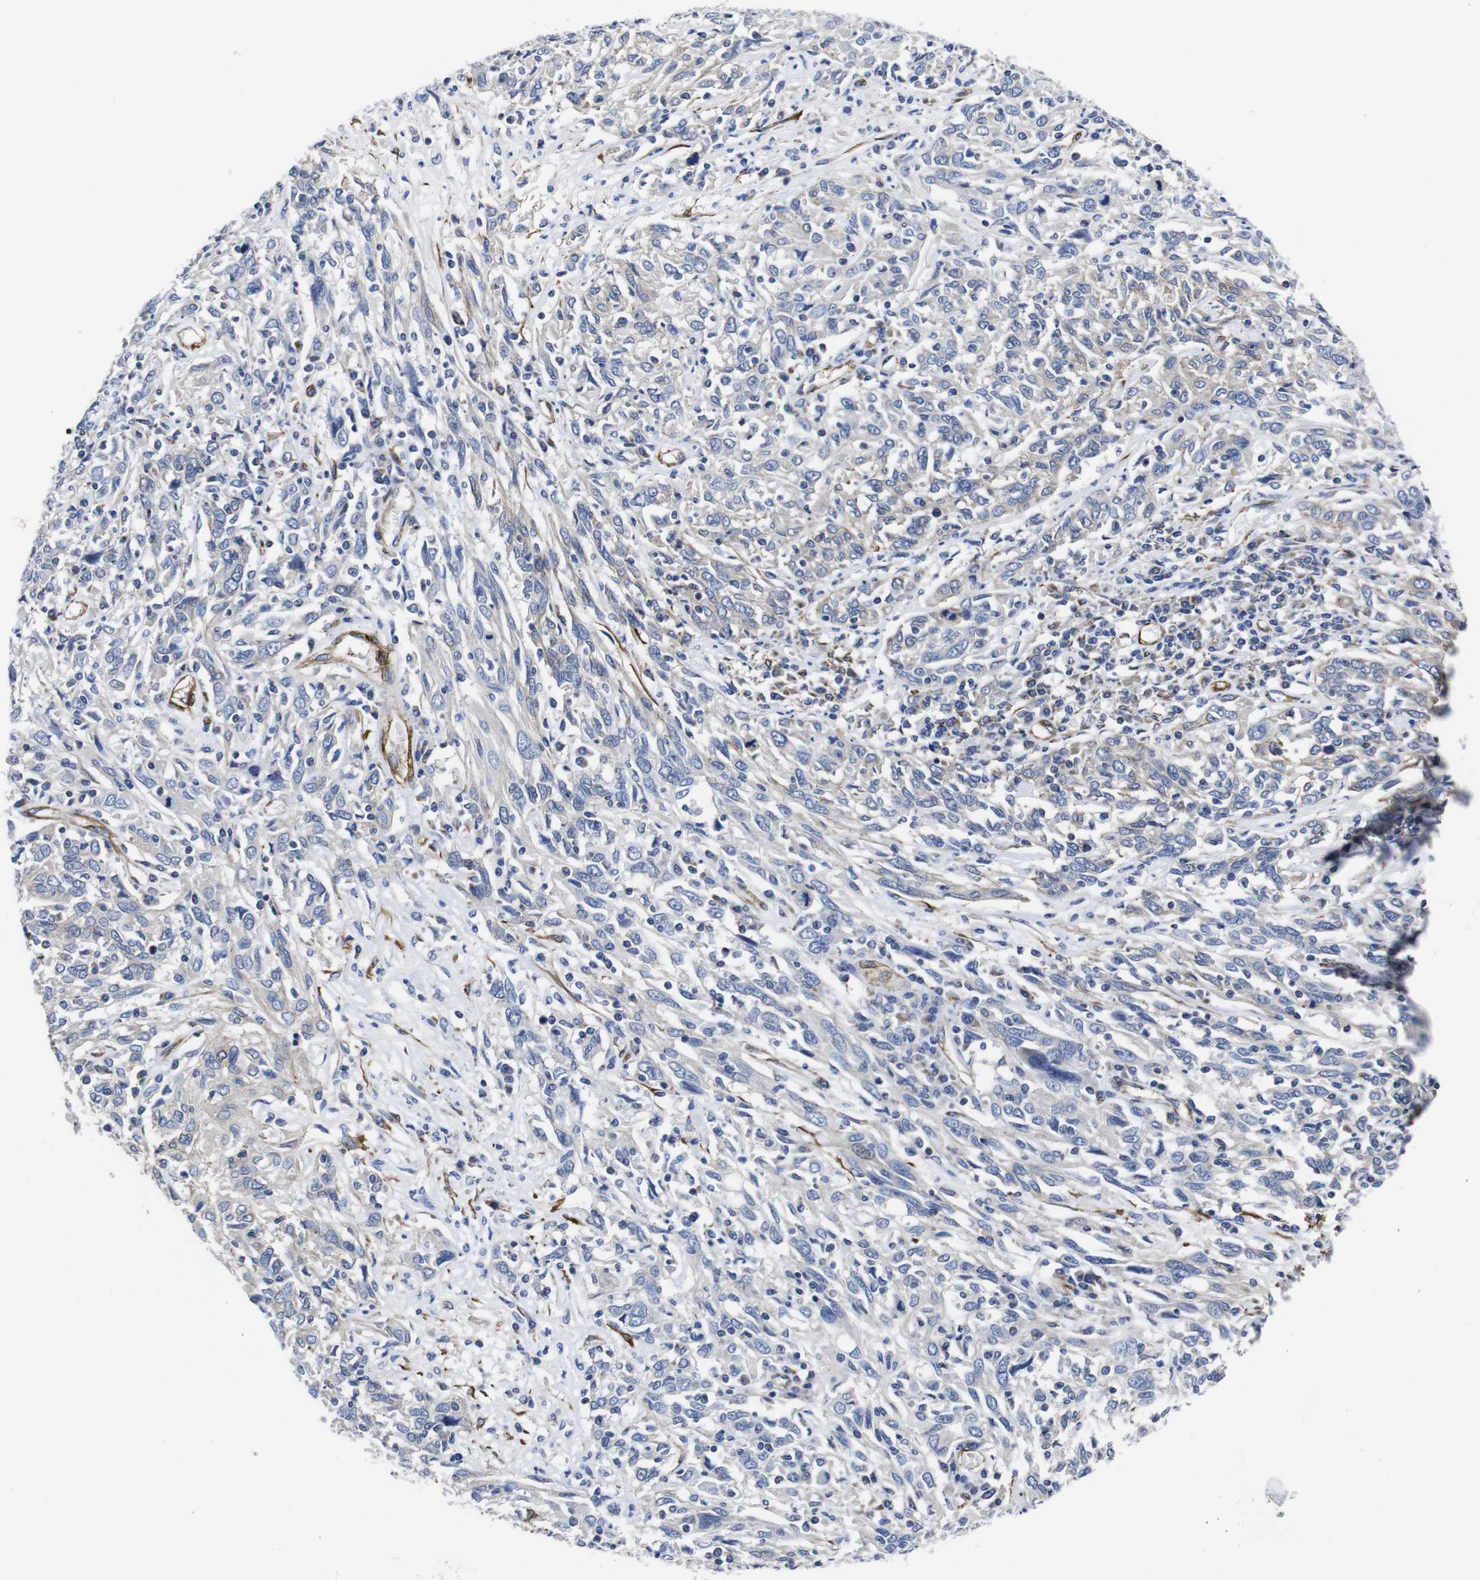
{"staining": {"intensity": "negative", "quantity": "none", "location": "none"}, "tissue": "cervical cancer", "cell_type": "Tumor cells", "image_type": "cancer", "snomed": [{"axis": "morphology", "description": "Squamous cell carcinoma, NOS"}, {"axis": "topography", "description": "Cervix"}], "caption": "Cervical cancer was stained to show a protein in brown. There is no significant positivity in tumor cells.", "gene": "WNT10A", "patient": {"sex": "female", "age": 46}}